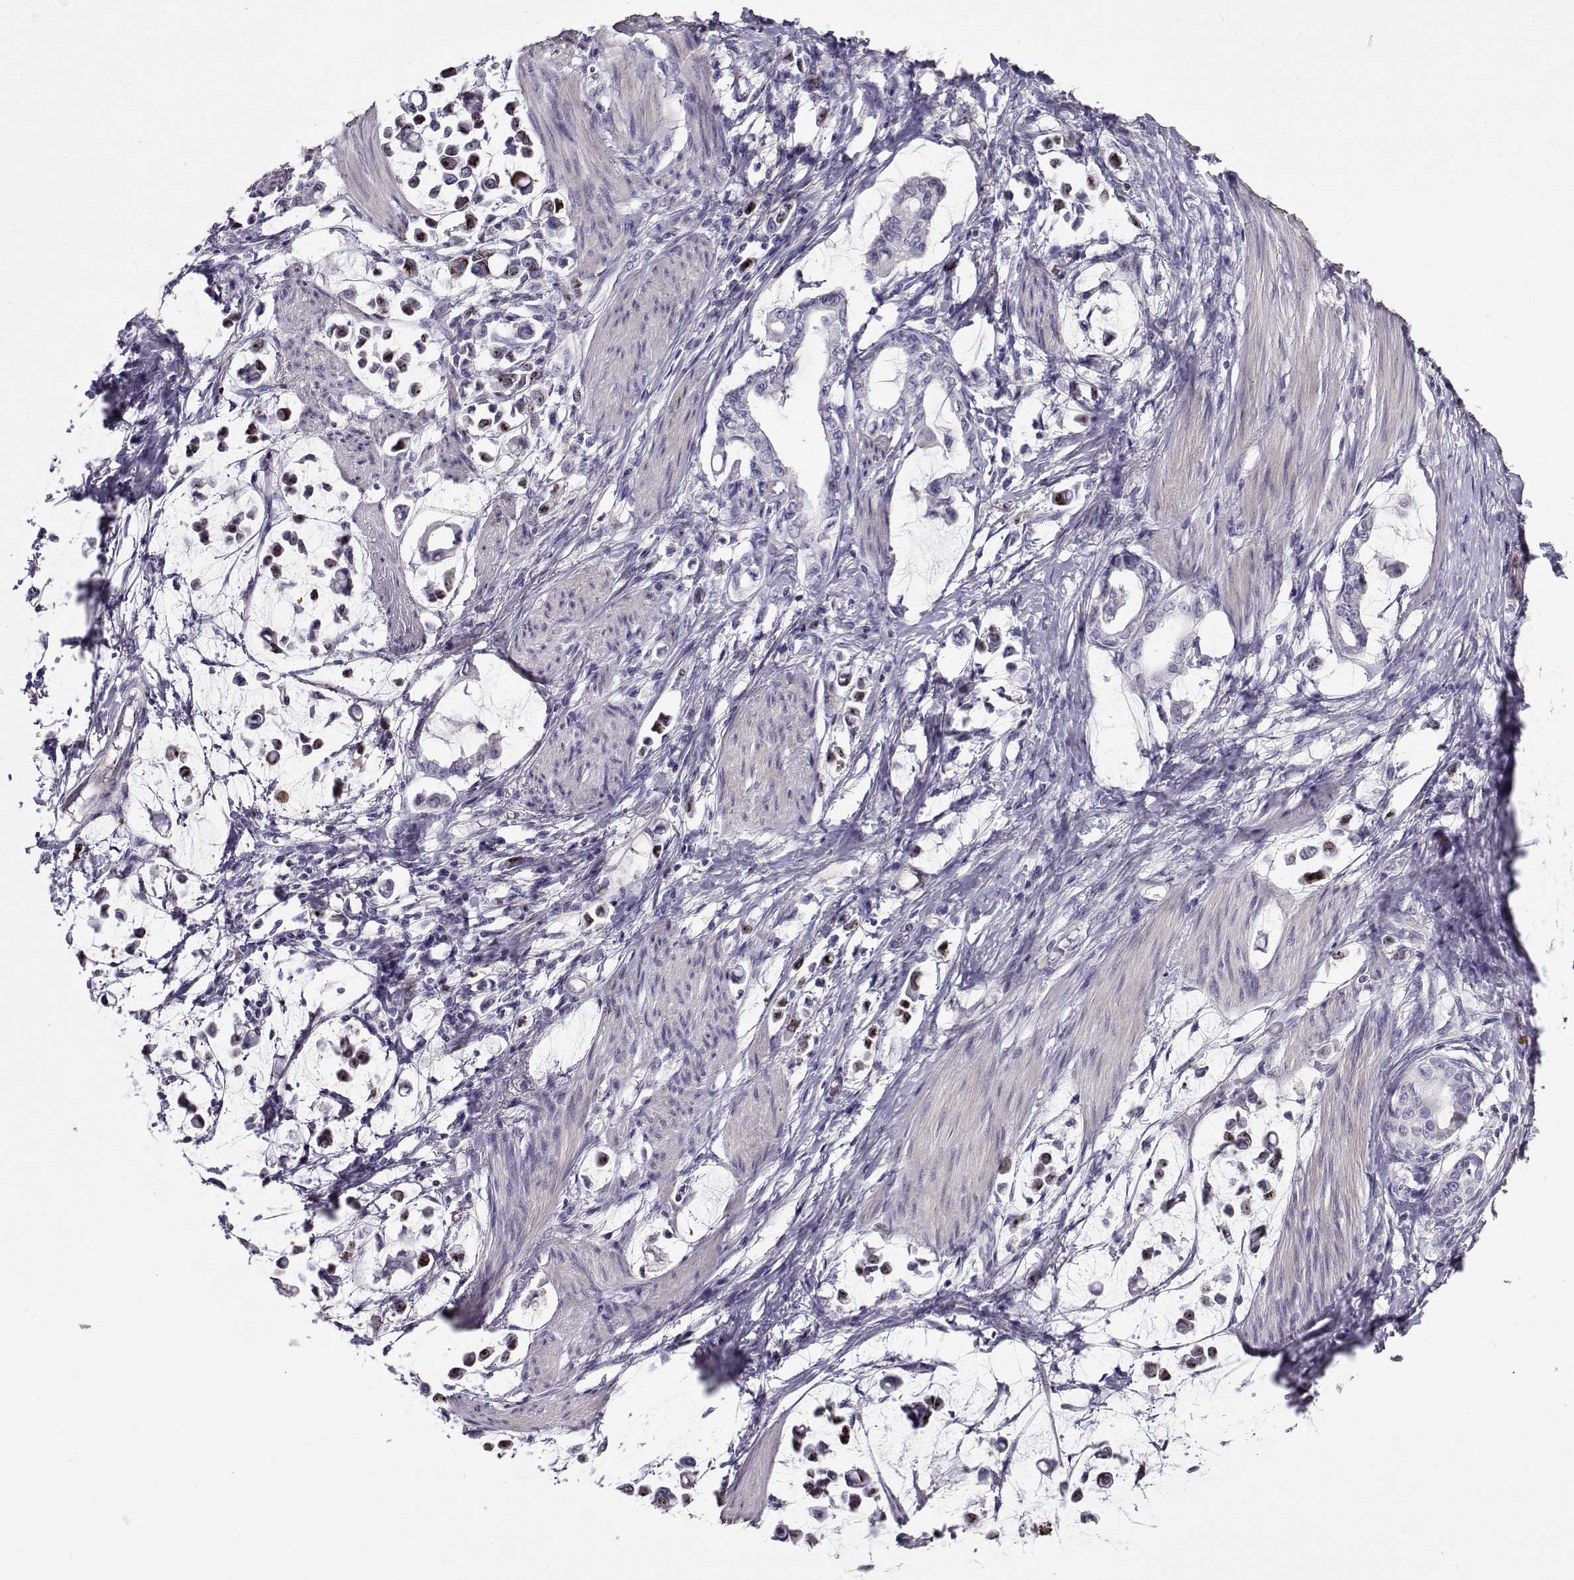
{"staining": {"intensity": "negative", "quantity": "none", "location": "none"}, "tissue": "stomach cancer", "cell_type": "Tumor cells", "image_type": "cancer", "snomed": [{"axis": "morphology", "description": "Adenocarcinoma, NOS"}, {"axis": "topography", "description": "Stomach"}], "caption": "This is an immunohistochemistry (IHC) photomicrograph of human stomach cancer (adenocarcinoma). There is no positivity in tumor cells.", "gene": "NPW", "patient": {"sex": "male", "age": 82}}